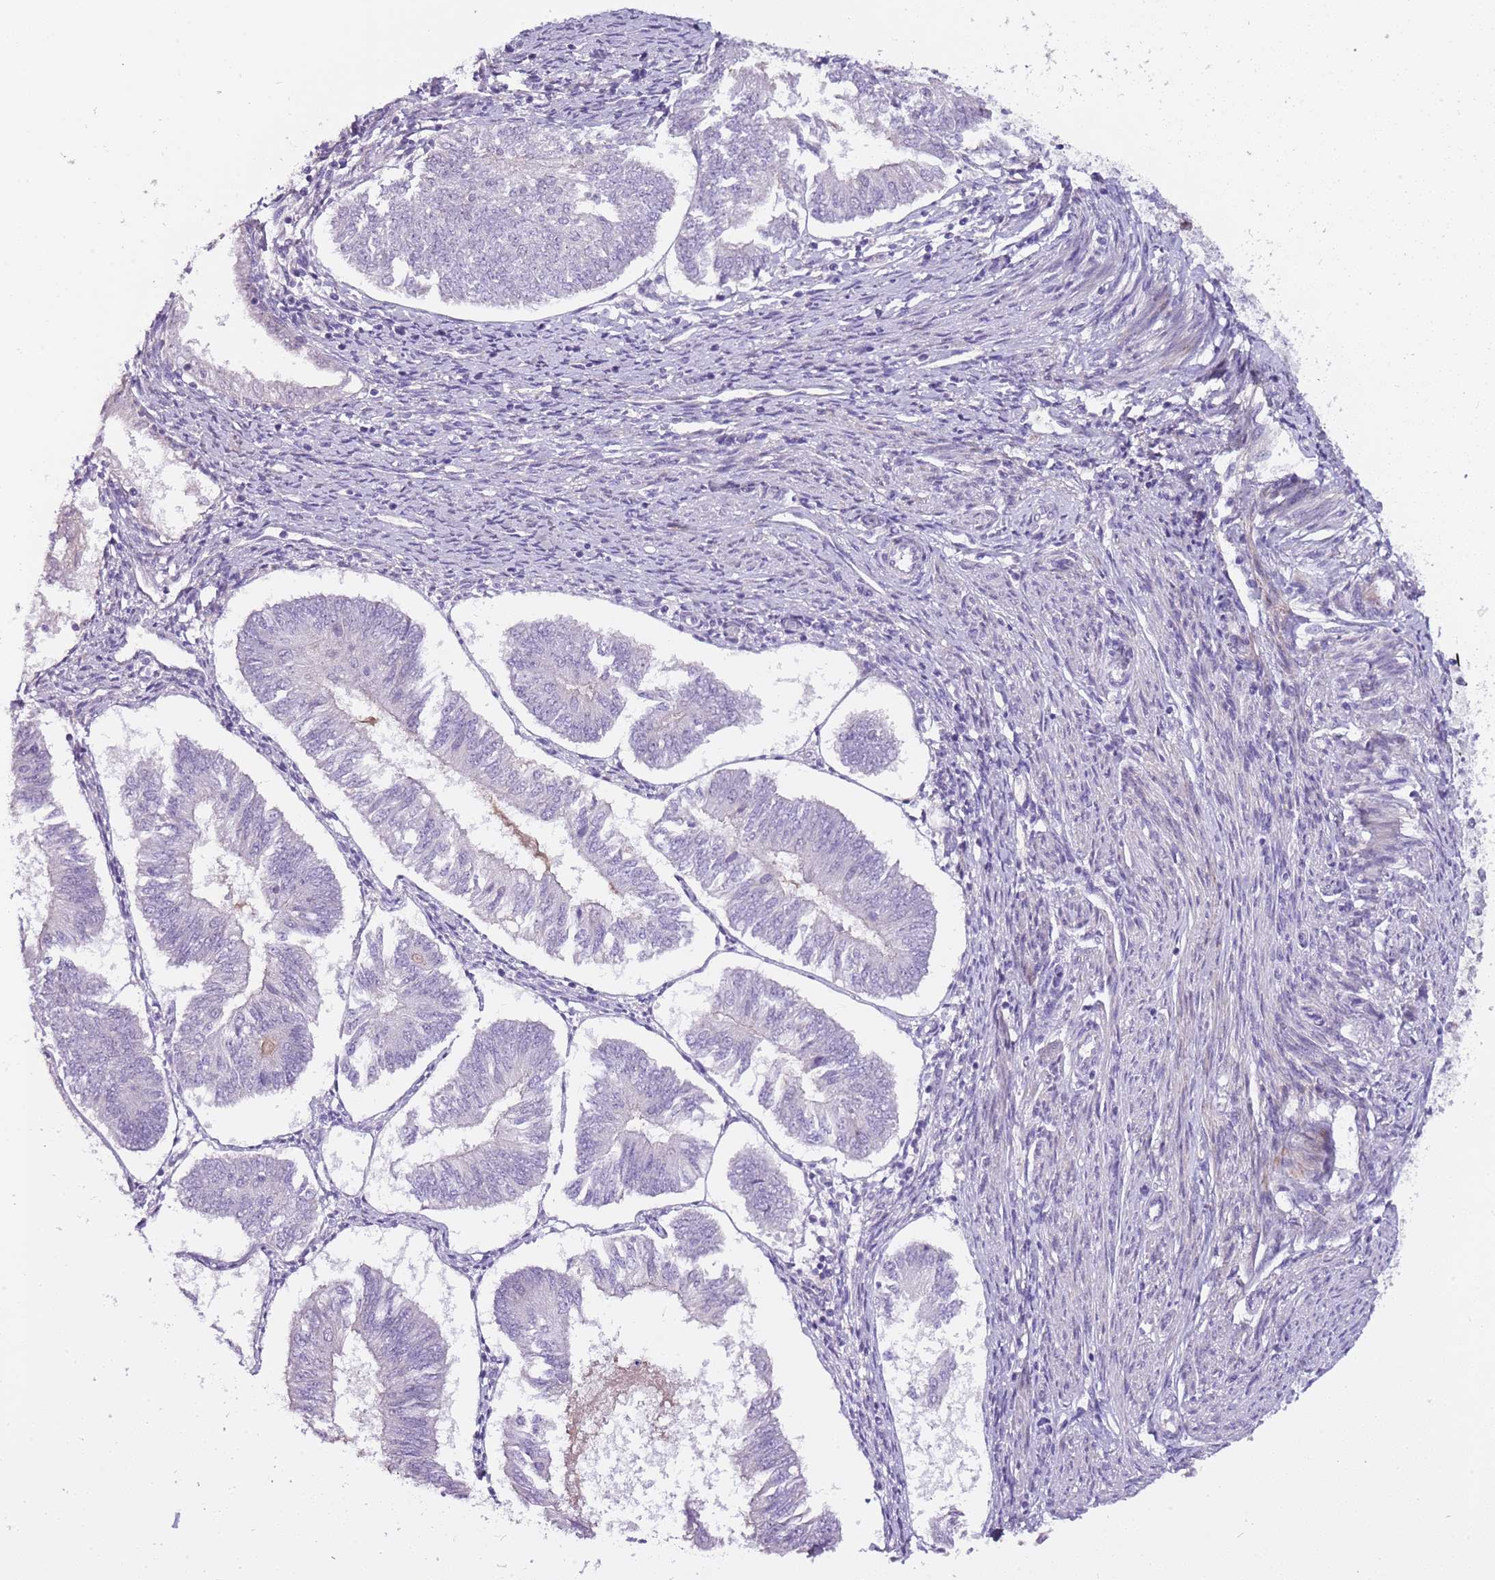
{"staining": {"intensity": "negative", "quantity": "none", "location": "none"}, "tissue": "endometrial cancer", "cell_type": "Tumor cells", "image_type": "cancer", "snomed": [{"axis": "morphology", "description": "Adenocarcinoma, NOS"}, {"axis": "topography", "description": "Endometrium"}], "caption": "A high-resolution photomicrograph shows immunohistochemistry (IHC) staining of endometrial cancer, which reveals no significant expression in tumor cells. The staining was performed using DAB (3,3'-diaminobenzidine) to visualize the protein expression in brown, while the nuclei were stained in blue with hematoxylin (Magnification: 20x).", "gene": "NKX2-3", "patient": {"sex": "female", "age": 58}}